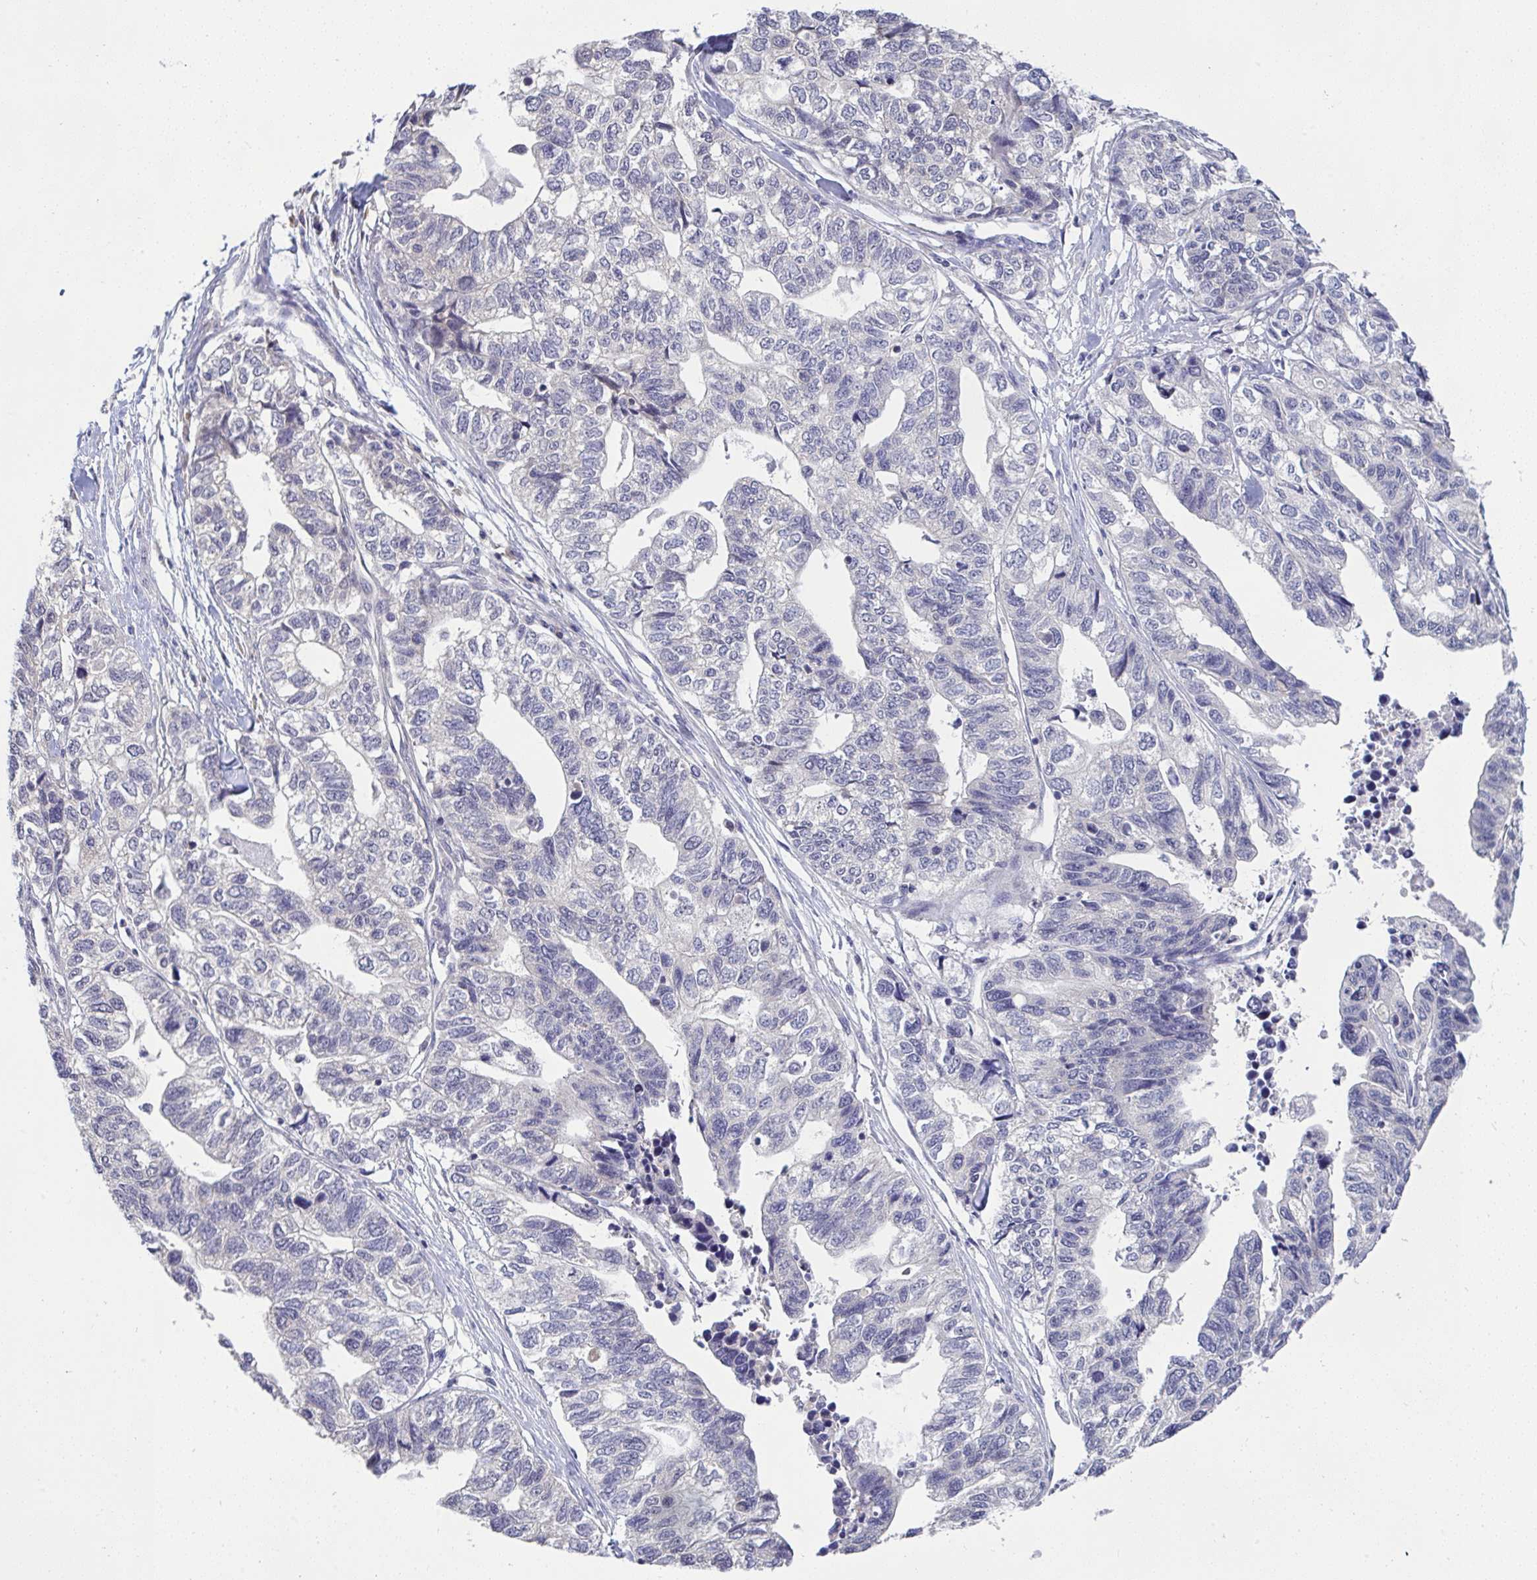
{"staining": {"intensity": "negative", "quantity": "none", "location": "none"}, "tissue": "stomach cancer", "cell_type": "Tumor cells", "image_type": "cancer", "snomed": [{"axis": "morphology", "description": "Adenocarcinoma, NOS"}, {"axis": "topography", "description": "Stomach, upper"}], "caption": "High power microscopy image of an immunohistochemistry image of stomach adenocarcinoma, revealing no significant expression in tumor cells.", "gene": "TMEM41A", "patient": {"sex": "female", "age": 67}}